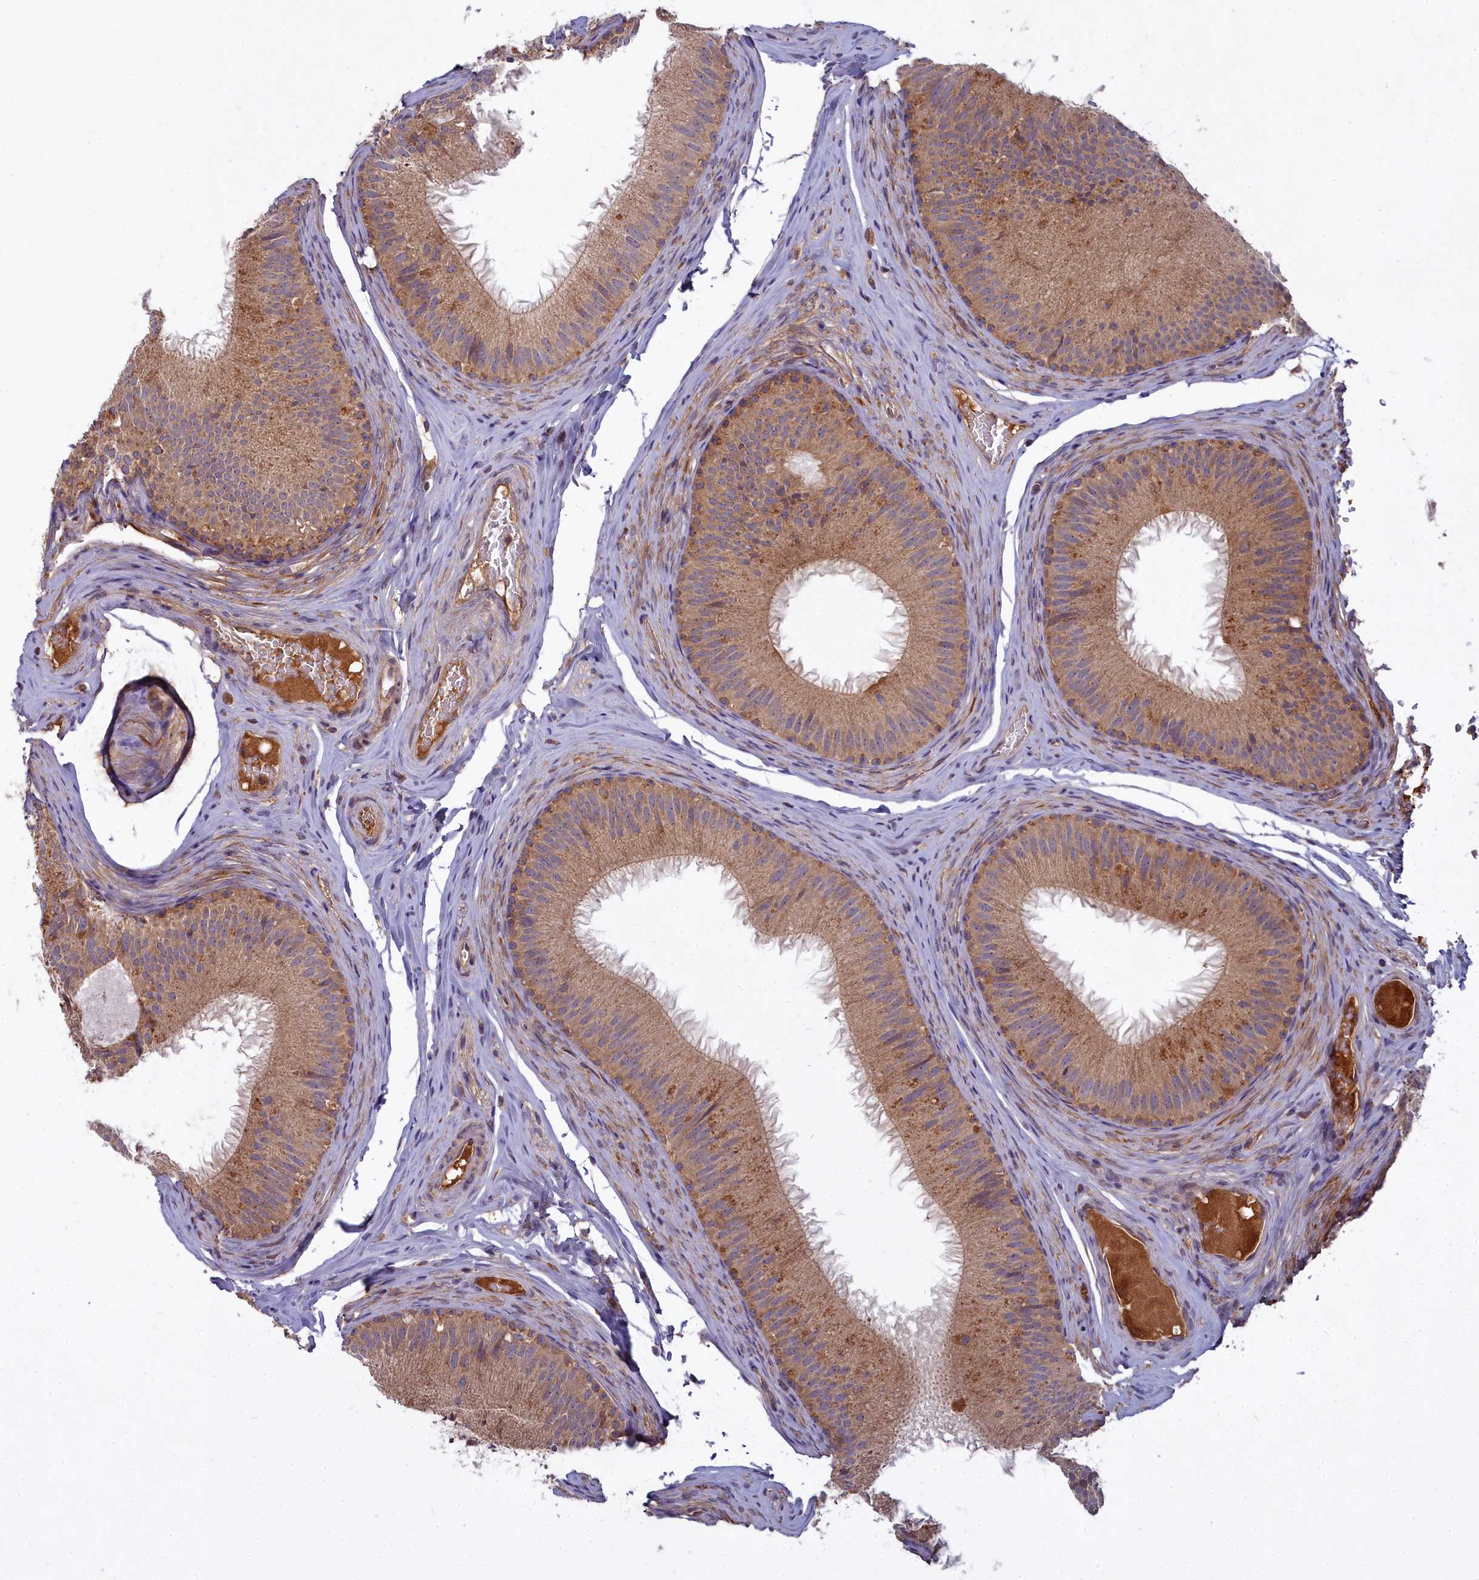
{"staining": {"intensity": "moderate", "quantity": ">75%", "location": "cytoplasmic/membranous"}, "tissue": "epididymis", "cell_type": "Glandular cells", "image_type": "normal", "snomed": [{"axis": "morphology", "description": "Normal tissue, NOS"}, {"axis": "topography", "description": "Epididymis"}], "caption": "This micrograph displays unremarkable epididymis stained with immunohistochemistry to label a protein in brown. The cytoplasmic/membranous of glandular cells show moderate positivity for the protein. Nuclei are counter-stained blue.", "gene": "CCDC167", "patient": {"sex": "male", "age": 34}}